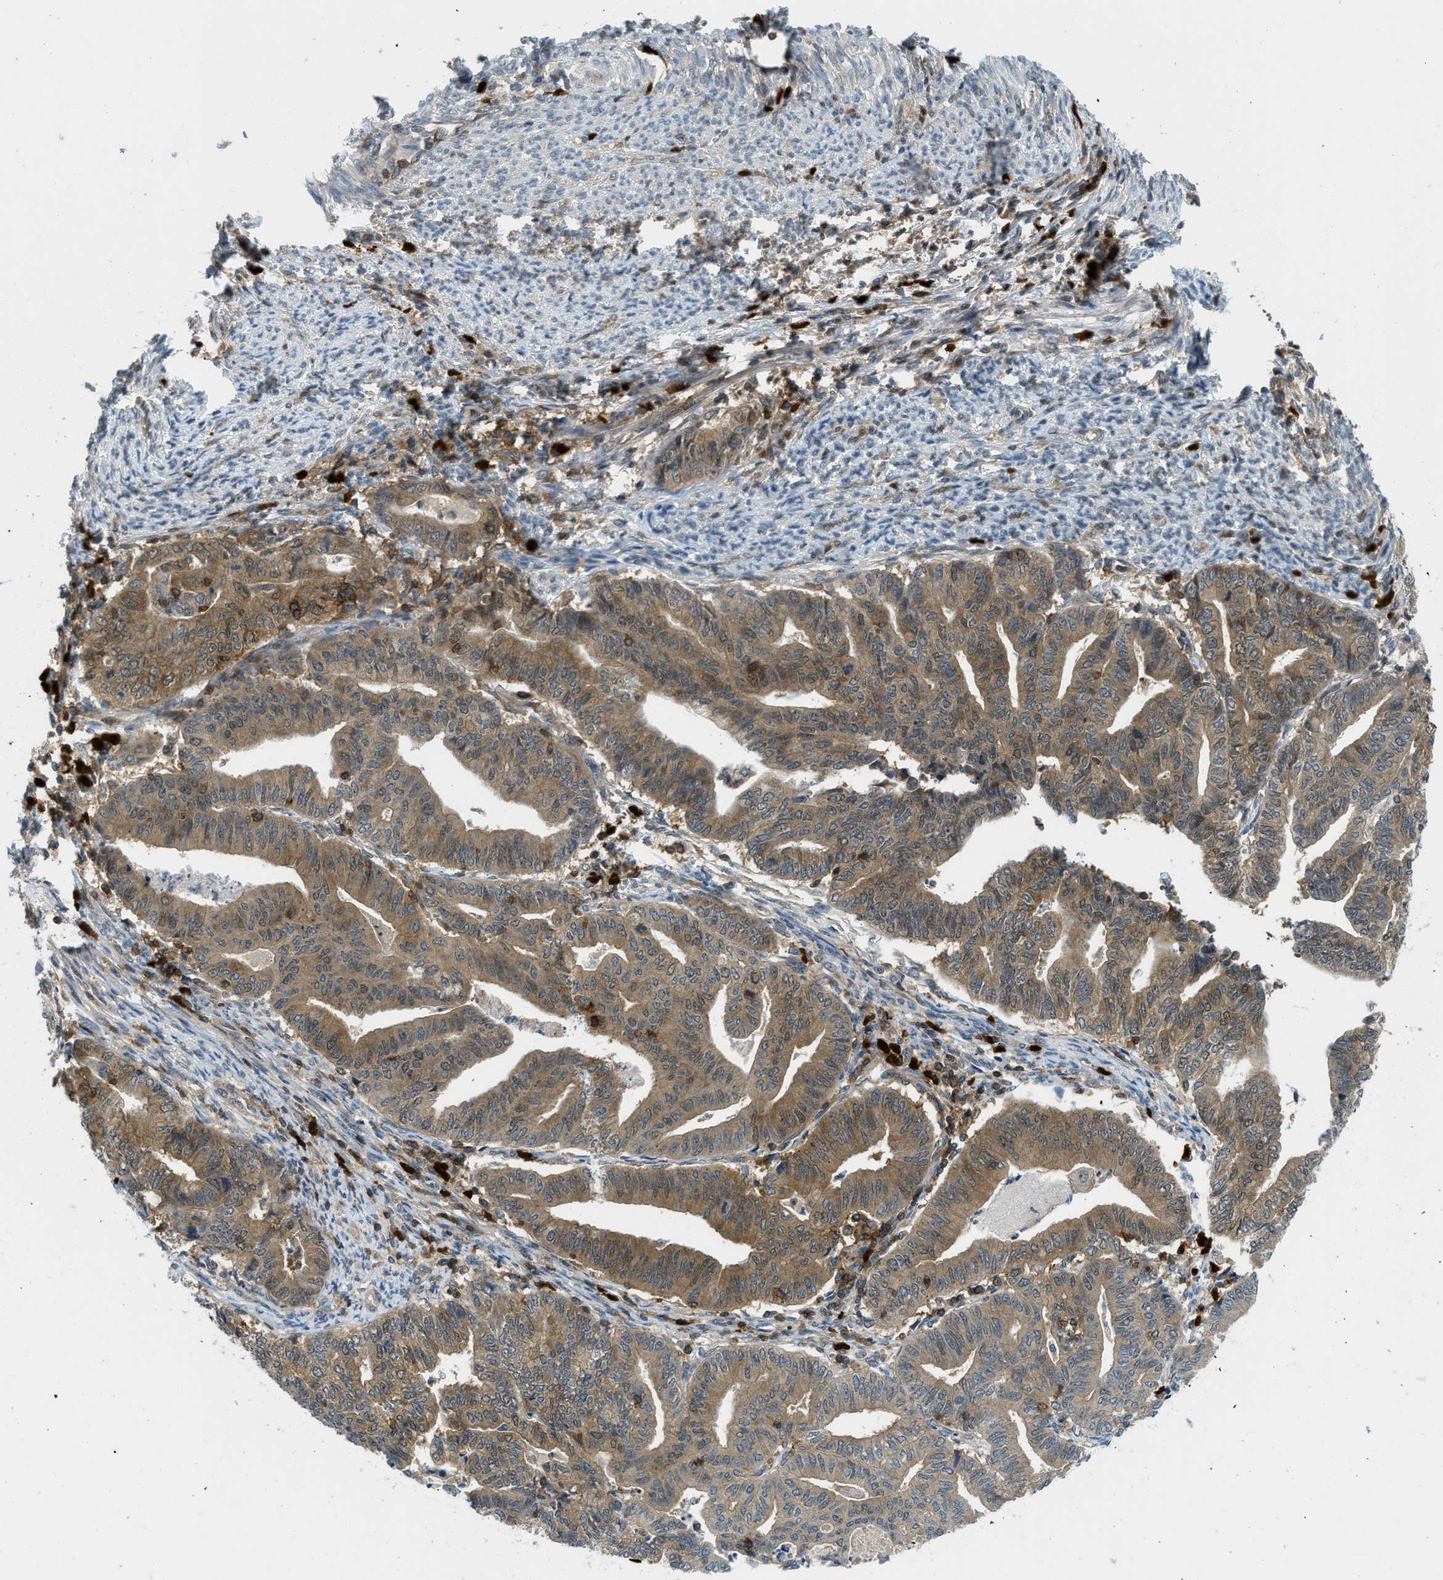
{"staining": {"intensity": "moderate", "quantity": ">75%", "location": "cytoplasmic/membranous,nuclear"}, "tissue": "endometrial cancer", "cell_type": "Tumor cells", "image_type": "cancer", "snomed": [{"axis": "morphology", "description": "Adenocarcinoma, NOS"}, {"axis": "topography", "description": "Endometrium"}], "caption": "The micrograph shows a brown stain indicating the presence of a protein in the cytoplasmic/membranous and nuclear of tumor cells in endometrial cancer.", "gene": "GMPPB", "patient": {"sex": "female", "age": 79}}